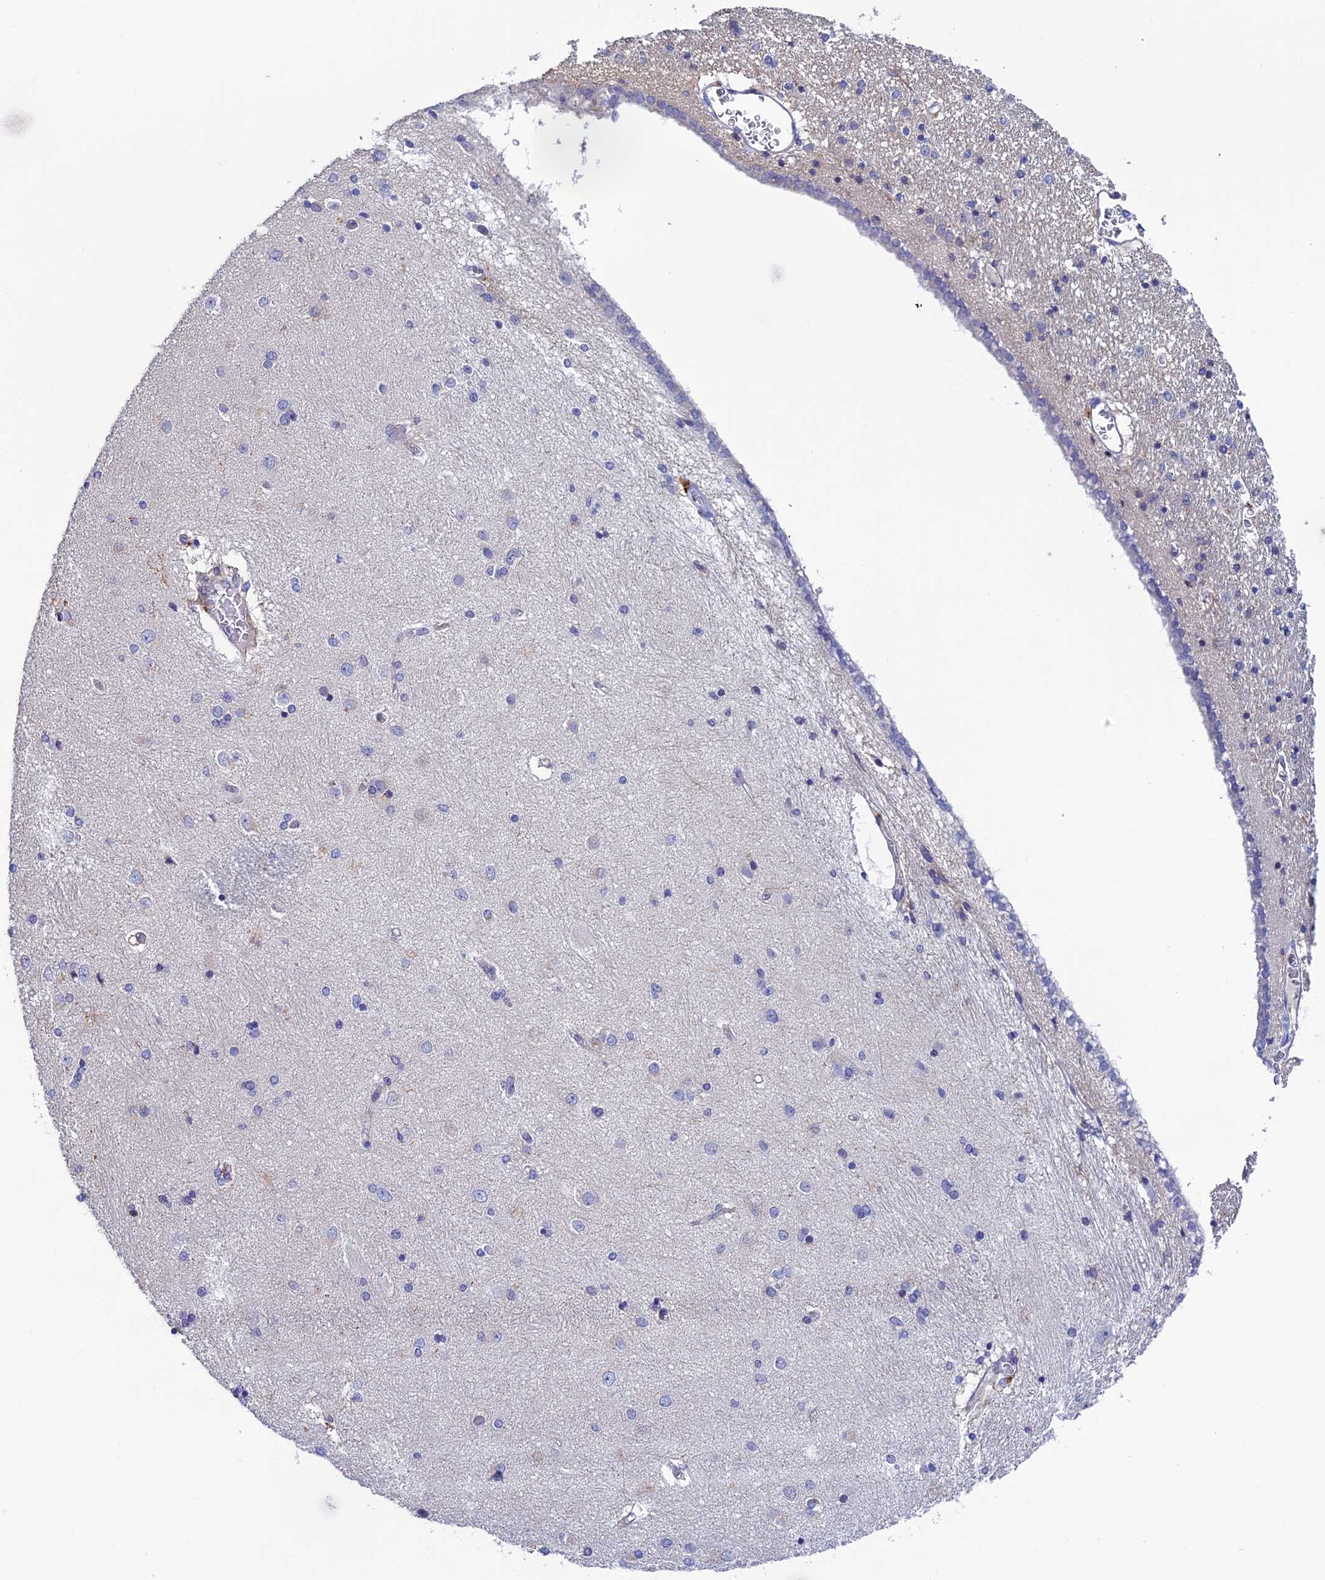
{"staining": {"intensity": "negative", "quantity": "none", "location": "none"}, "tissue": "hippocampus", "cell_type": "Glial cells", "image_type": "normal", "snomed": [{"axis": "morphology", "description": "Normal tissue, NOS"}, {"axis": "topography", "description": "Hippocampus"}], "caption": "This is an immunohistochemistry (IHC) micrograph of unremarkable human hippocampus. There is no positivity in glial cells.", "gene": "FAM178B", "patient": {"sex": "female", "age": 54}}